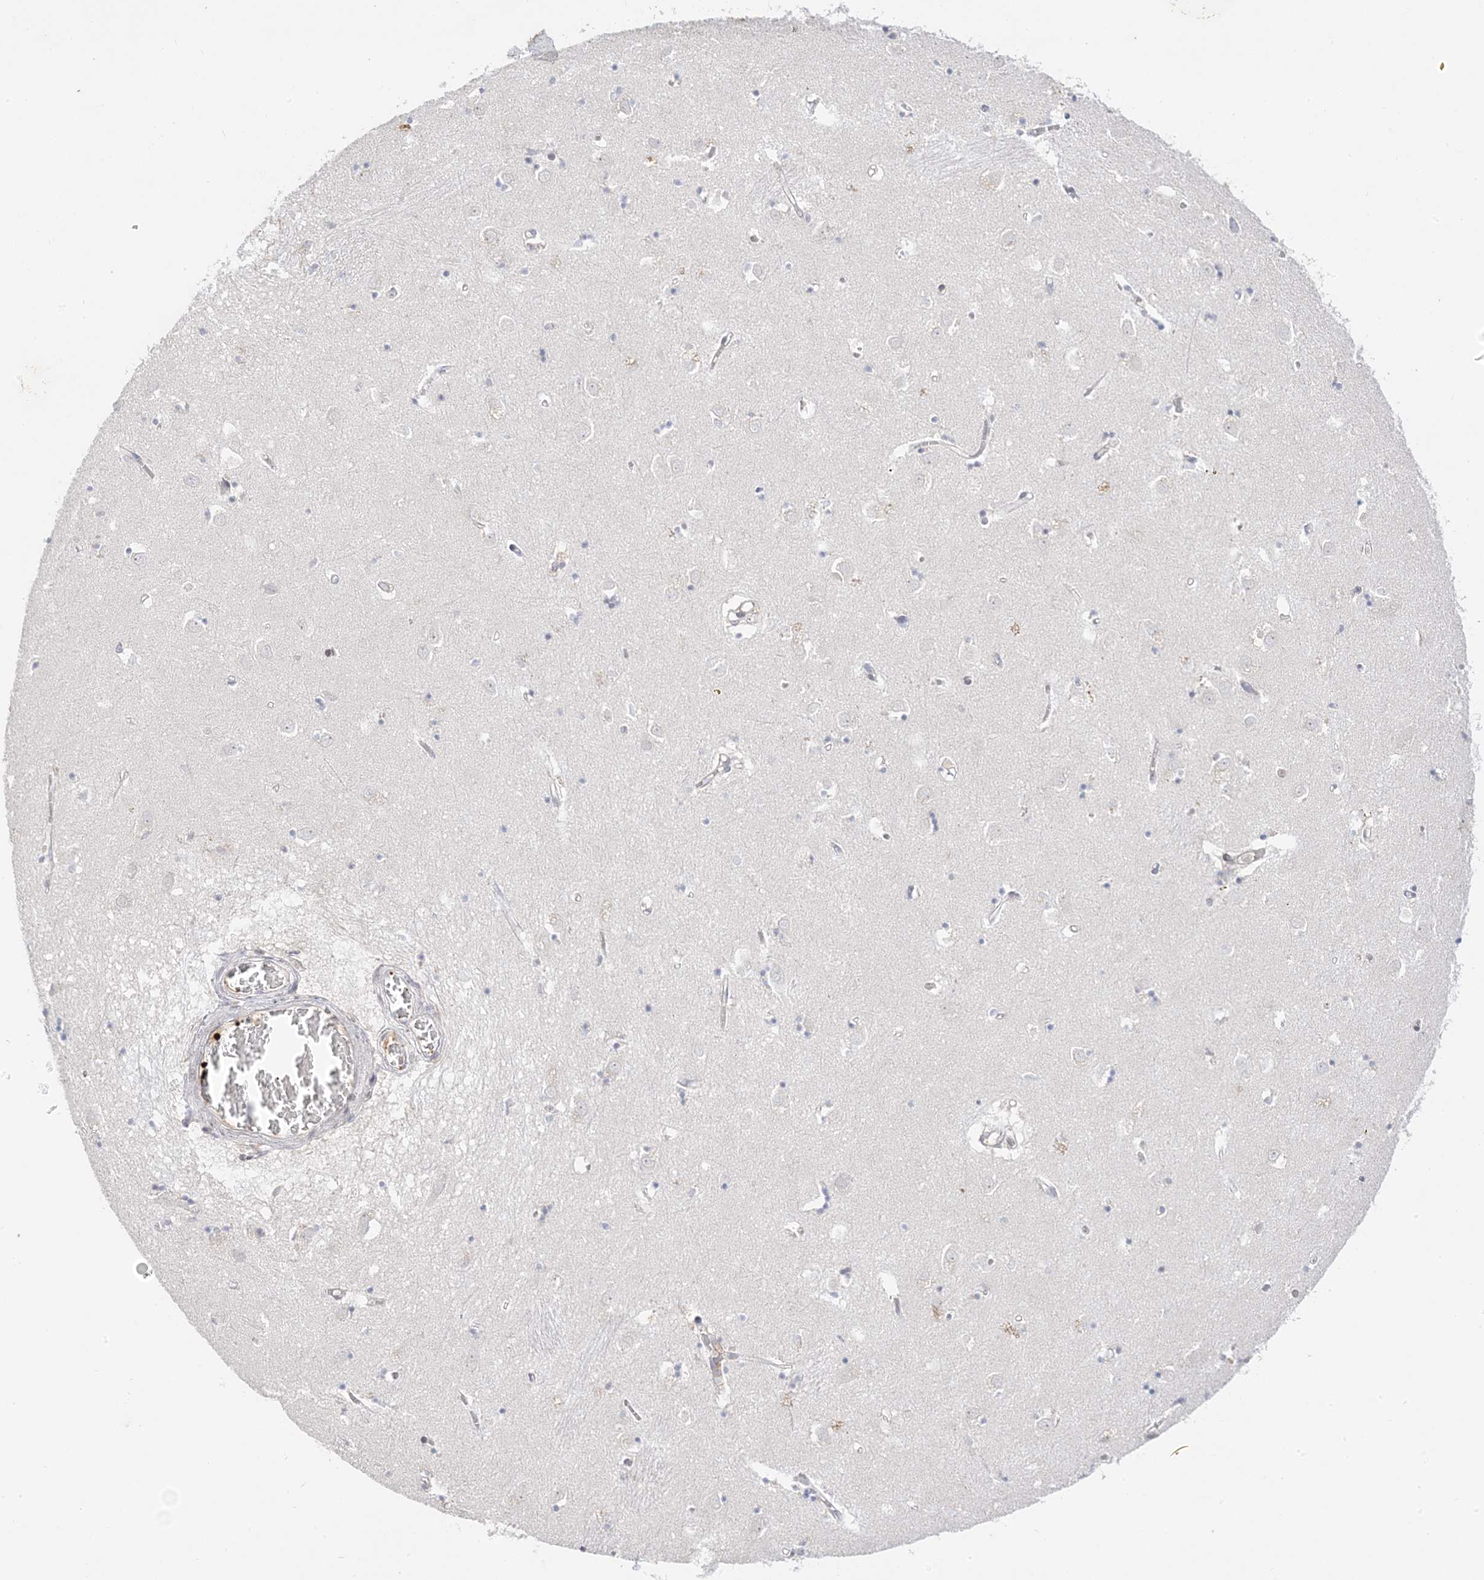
{"staining": {"intensity": "negative", "quantity": "none", "location": "none"}, "tissue": "caudate", "cell_type": "Glial cells", "image_type": "normal", "snomed": [{"axis": "morphology", "description": "Normal tissue, NOS"}, {"axis": "topography", "description": "Lateral ventricle wall"}], "caption": "Immunohistochemistry (IHC) image of normal human caudate stained for a protein (brown), which shows no positivity in glial cells.", "gene": "TRANK1", "patient": {"sex": "male", "age": 70}}